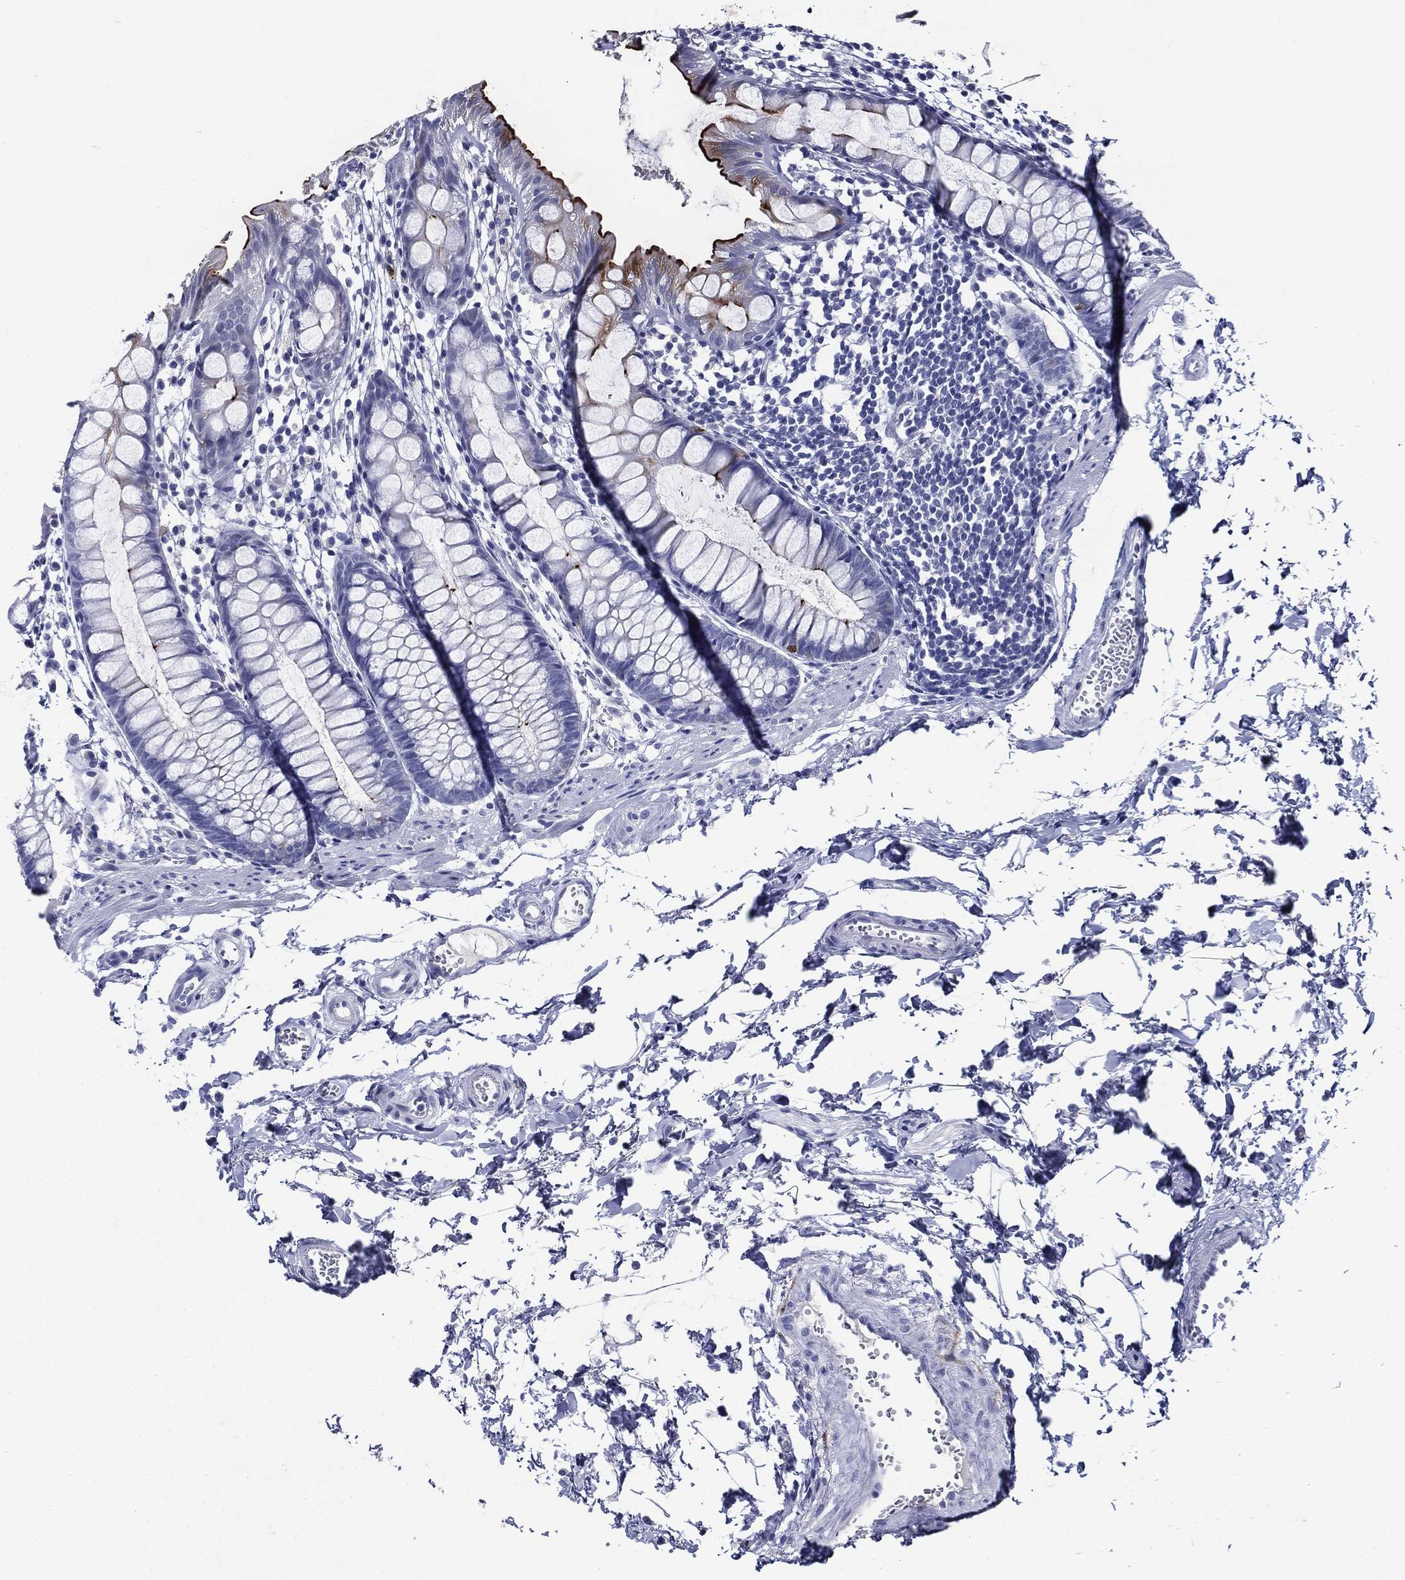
{"staining": {"intensity": "strong", "quantity": "<25%", "location": "cytoplasmic/membranous"}, "tissue": "rectum", "cell_type": "Glandular cells", "image_type": "normal", "snomed": [{"axis": "morphology", "description": "Normal tissue, NOS"}, {"axis": "topography", "description": "Rectum"}], "caption": "Rectum stained with a brown dye shows strong cytoplasmic/membranous positive expression in approximately <25% of glandular cells.", "gene": "ACE2", "patient": {"sex": "male", "age": 57}}